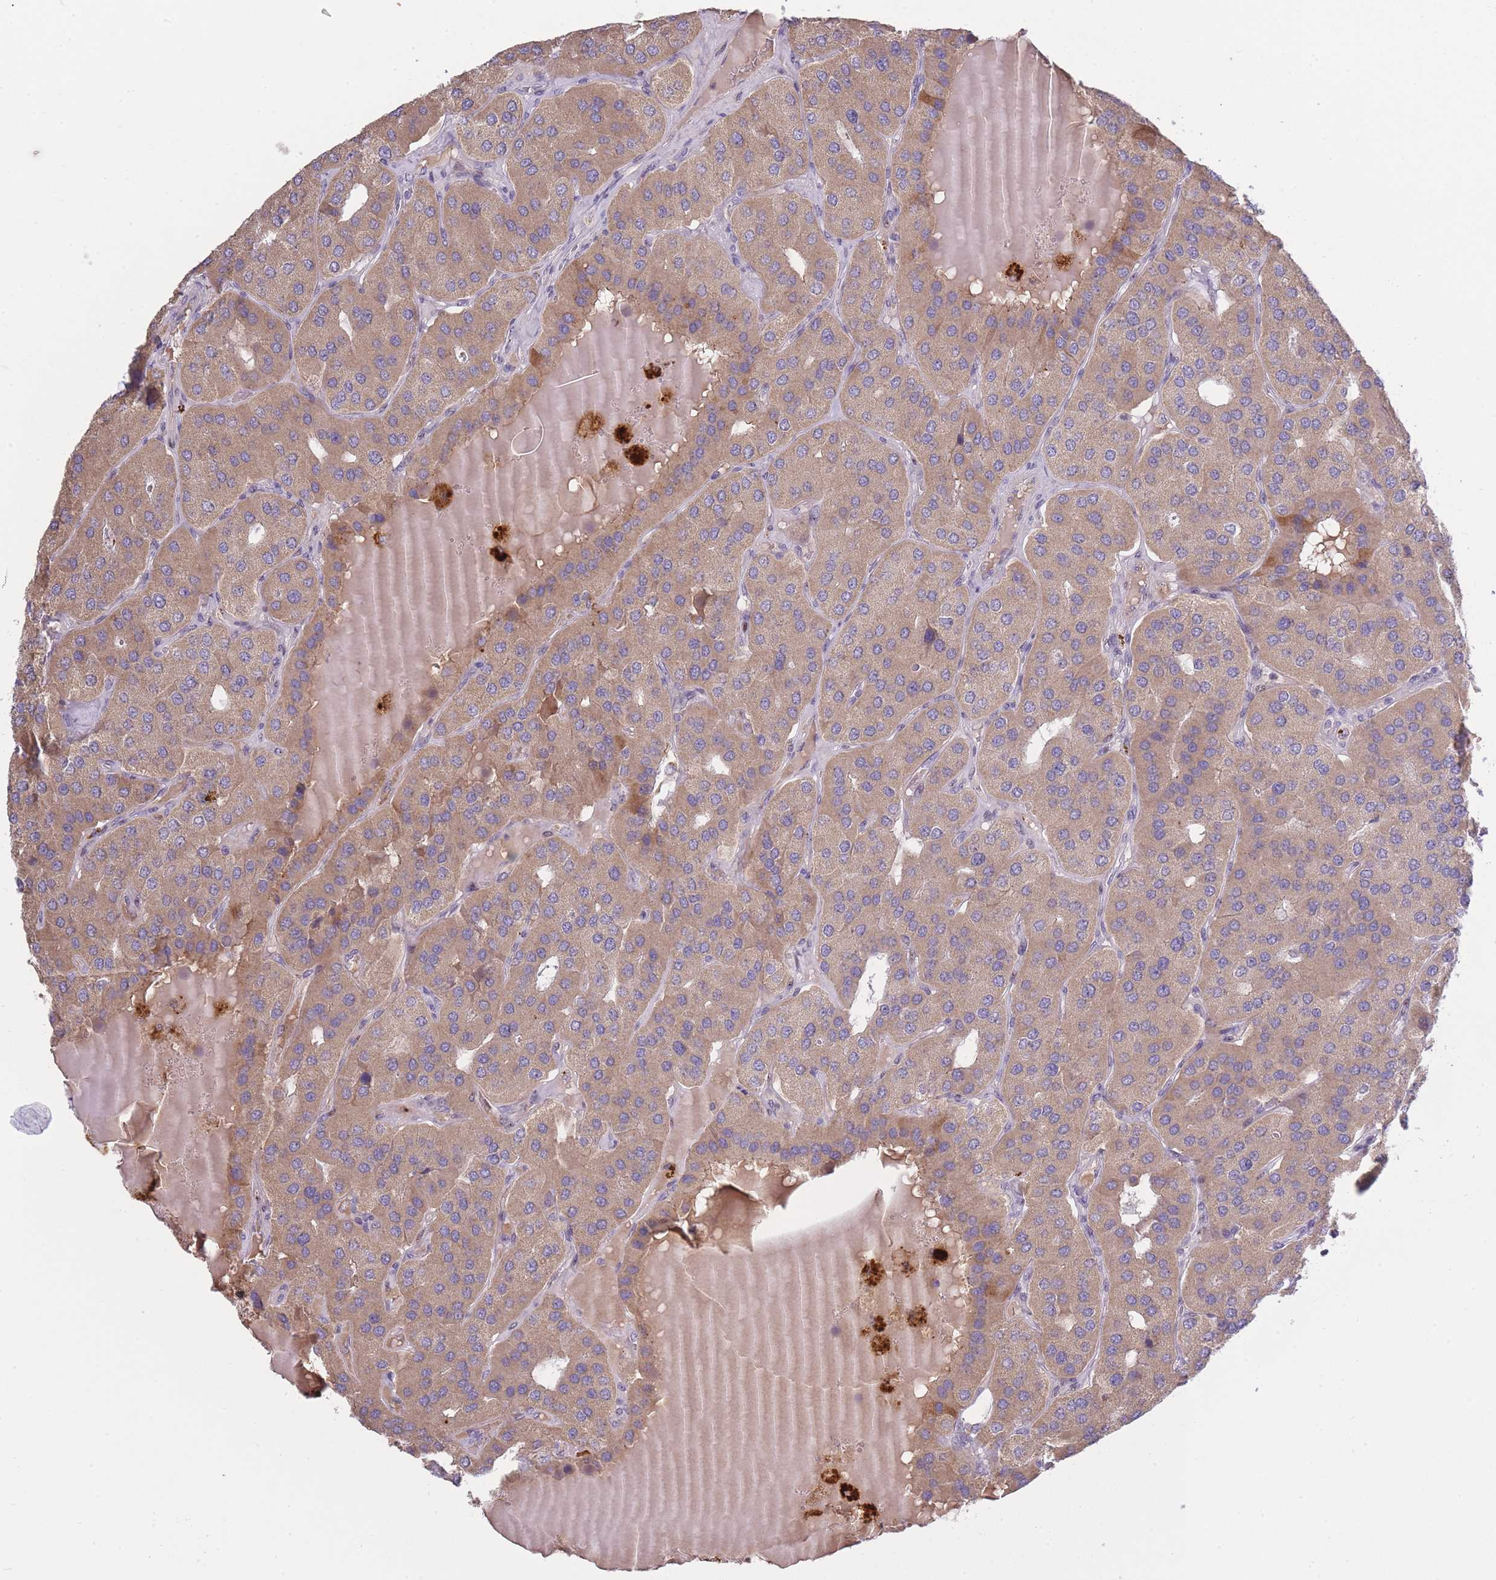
{"staining": {"intensity": "moderate", "quantity": ">75%", "location": "cytoplasmic/membranous"}, "tissue": "parathyroid gland", "cell_type": "Glandular cells", "image_type": "normal", "snomed": [{"axis": "morphology", "description": "Normal tissue, NOS"}, {"axis": "morphology", "description": "Adenoma, NOS"}, {"axis": "topography", "description": "Parathyroid gland"}], "caption": "Immunohistochemistry image of normal parathyroid gland stained for a protein (brown), which exhibits medium levels of moderate cytoplasmic/membranous positivity in approximately >75% of glandular cells.", "gene": "TRIM61", "patient": {"sex": "female", "age": 86}}